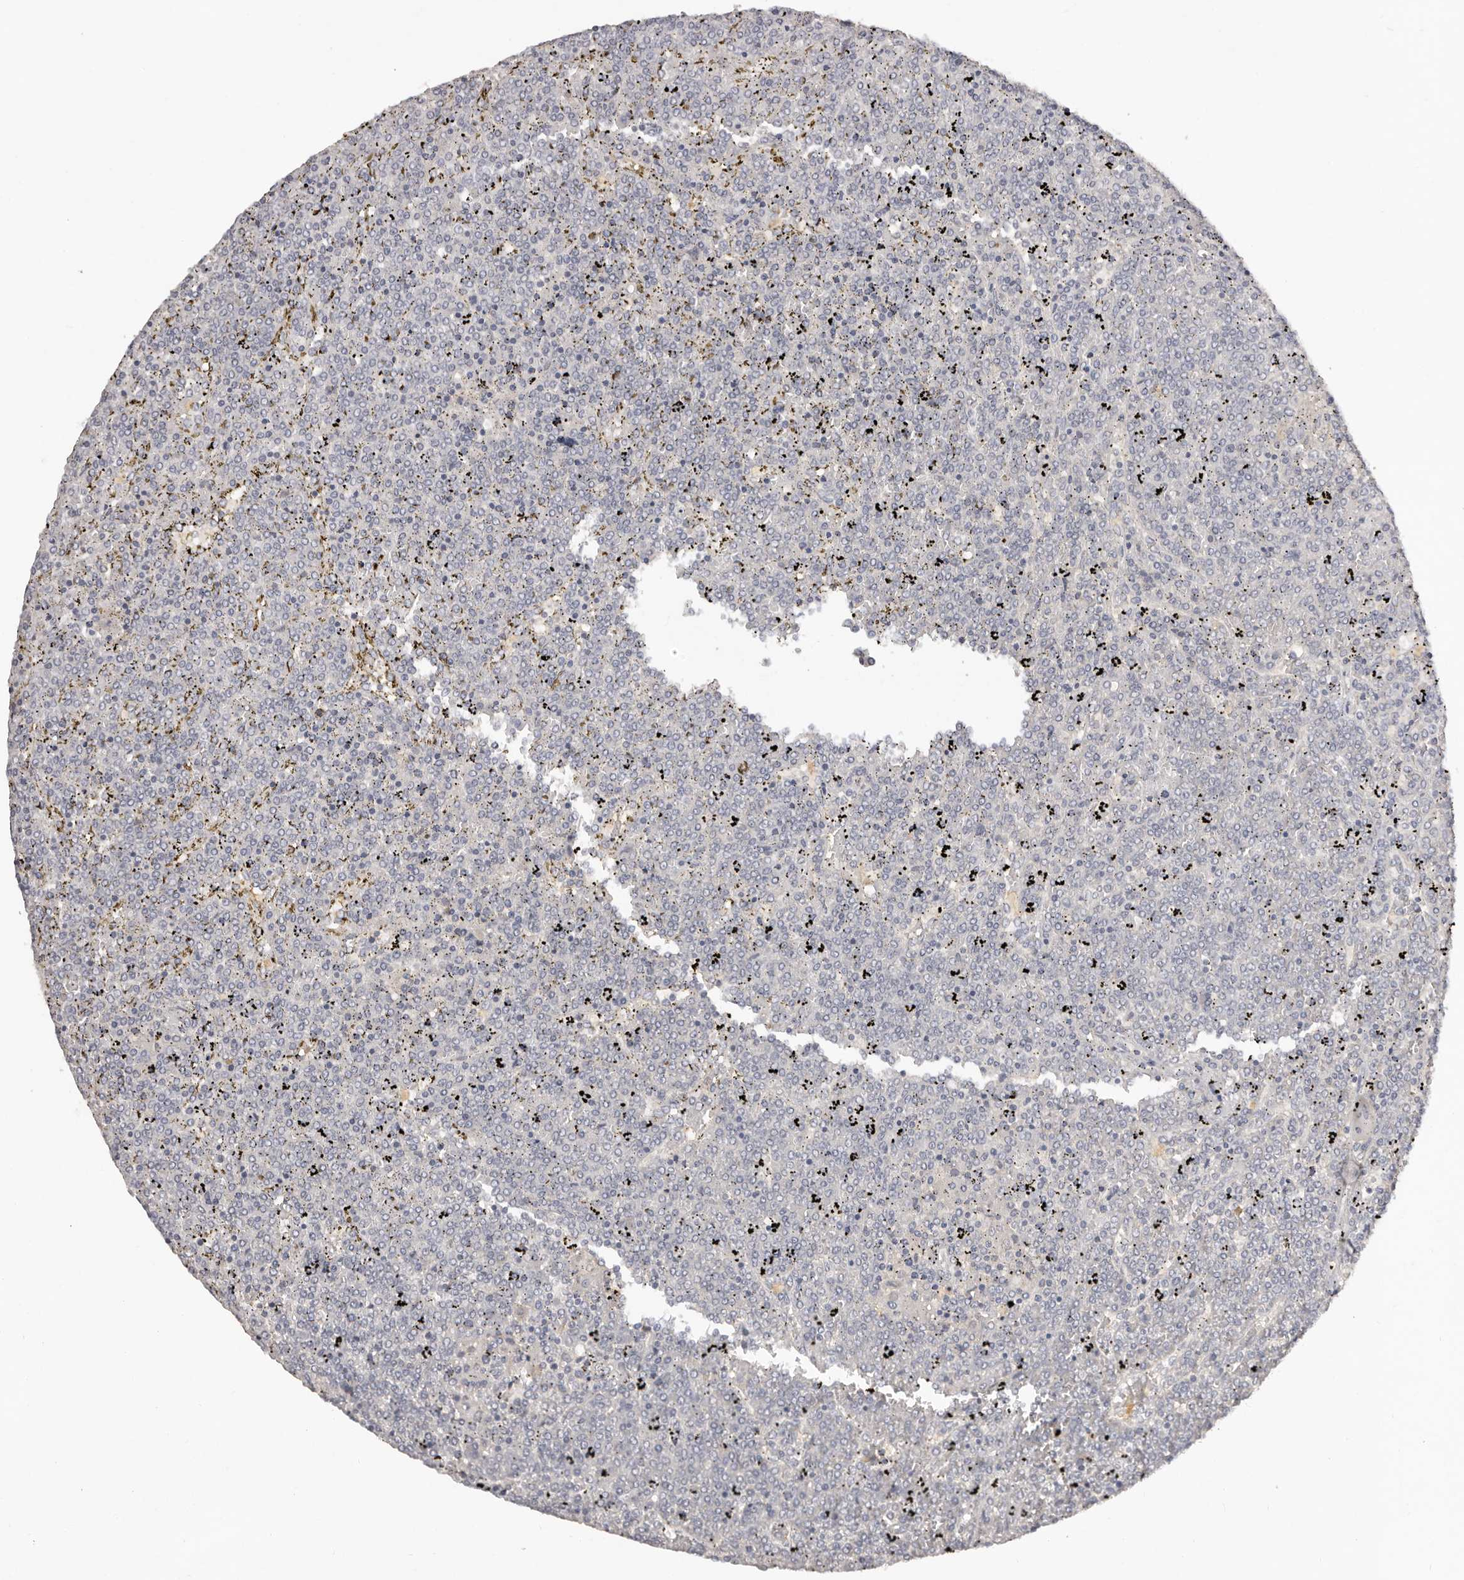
{"staining": {"intensity": "negative", "quantity": "none", "location": "none"}, "tissue": "lymphoma", "cell_type": "Tumor cells", "image_type": "cancer", "snomed": [{"axis": "morphology", "description": "Malignant lymphoma, non-Hodgkin's type, Low grade"}, {"axis": "topography", "description": "Spleen"}], "caption": "This is a photomicrograph of immunohistochemistry staining of low-grade malignant lymphoma, non-Hodgkin's type, which shows no staining in tumor cells. (Stains: DAB (3,3'-diaminobenzidine) IHC with hematoxylin counter stain, Microscopy: brightfield microscopy at high magnification).", "gene": "SCUBE2", "patient": {"sex": "female", "age": 19}}